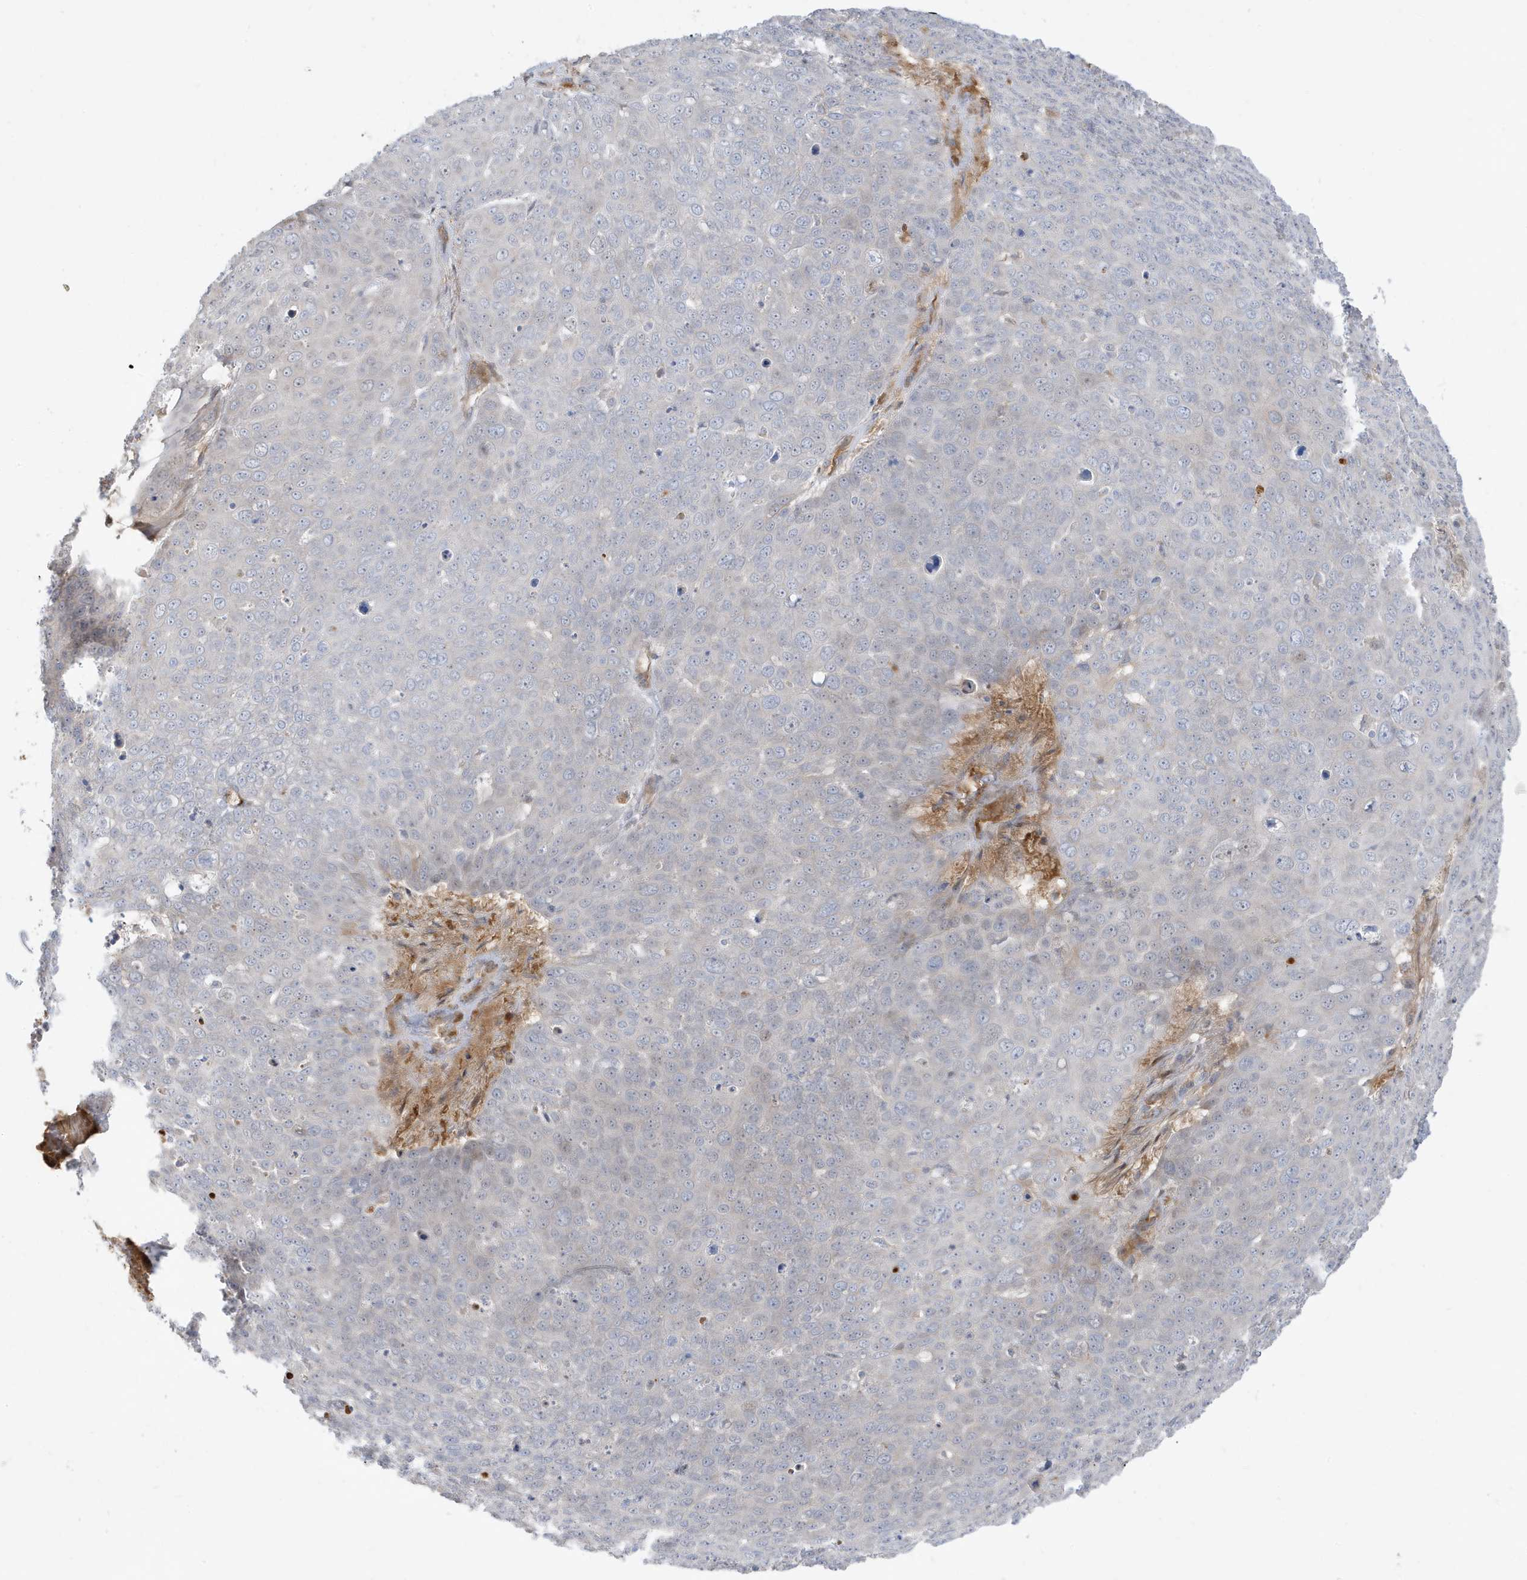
{"staining": {"intensity": "negative", "quantity": "none", "location": "none"}, "tissue": "skin cancer", "cell_type": "Tumor cells", "image_type": "cancer", "snomed": [{"axis": "morphology", "description": "Squamous cell carcinoma, NOS"}, {"axis": "topography", "description": "Skin"}], "caption": "Immunohistochemistry image of neoplastic tissue: skin squamous cell carcinoma stained with DAB (3,3'-diaminobenzidine) exhibits no significant protein staining in tumor cells. (Stains: DAB immunohistochemistry (IHC) with hematoxylin counter stain, Microscopy: brightfield microscopy at high magnification).", "gene": "IFT57", "patient": {"sex": "male", "age": 71}}